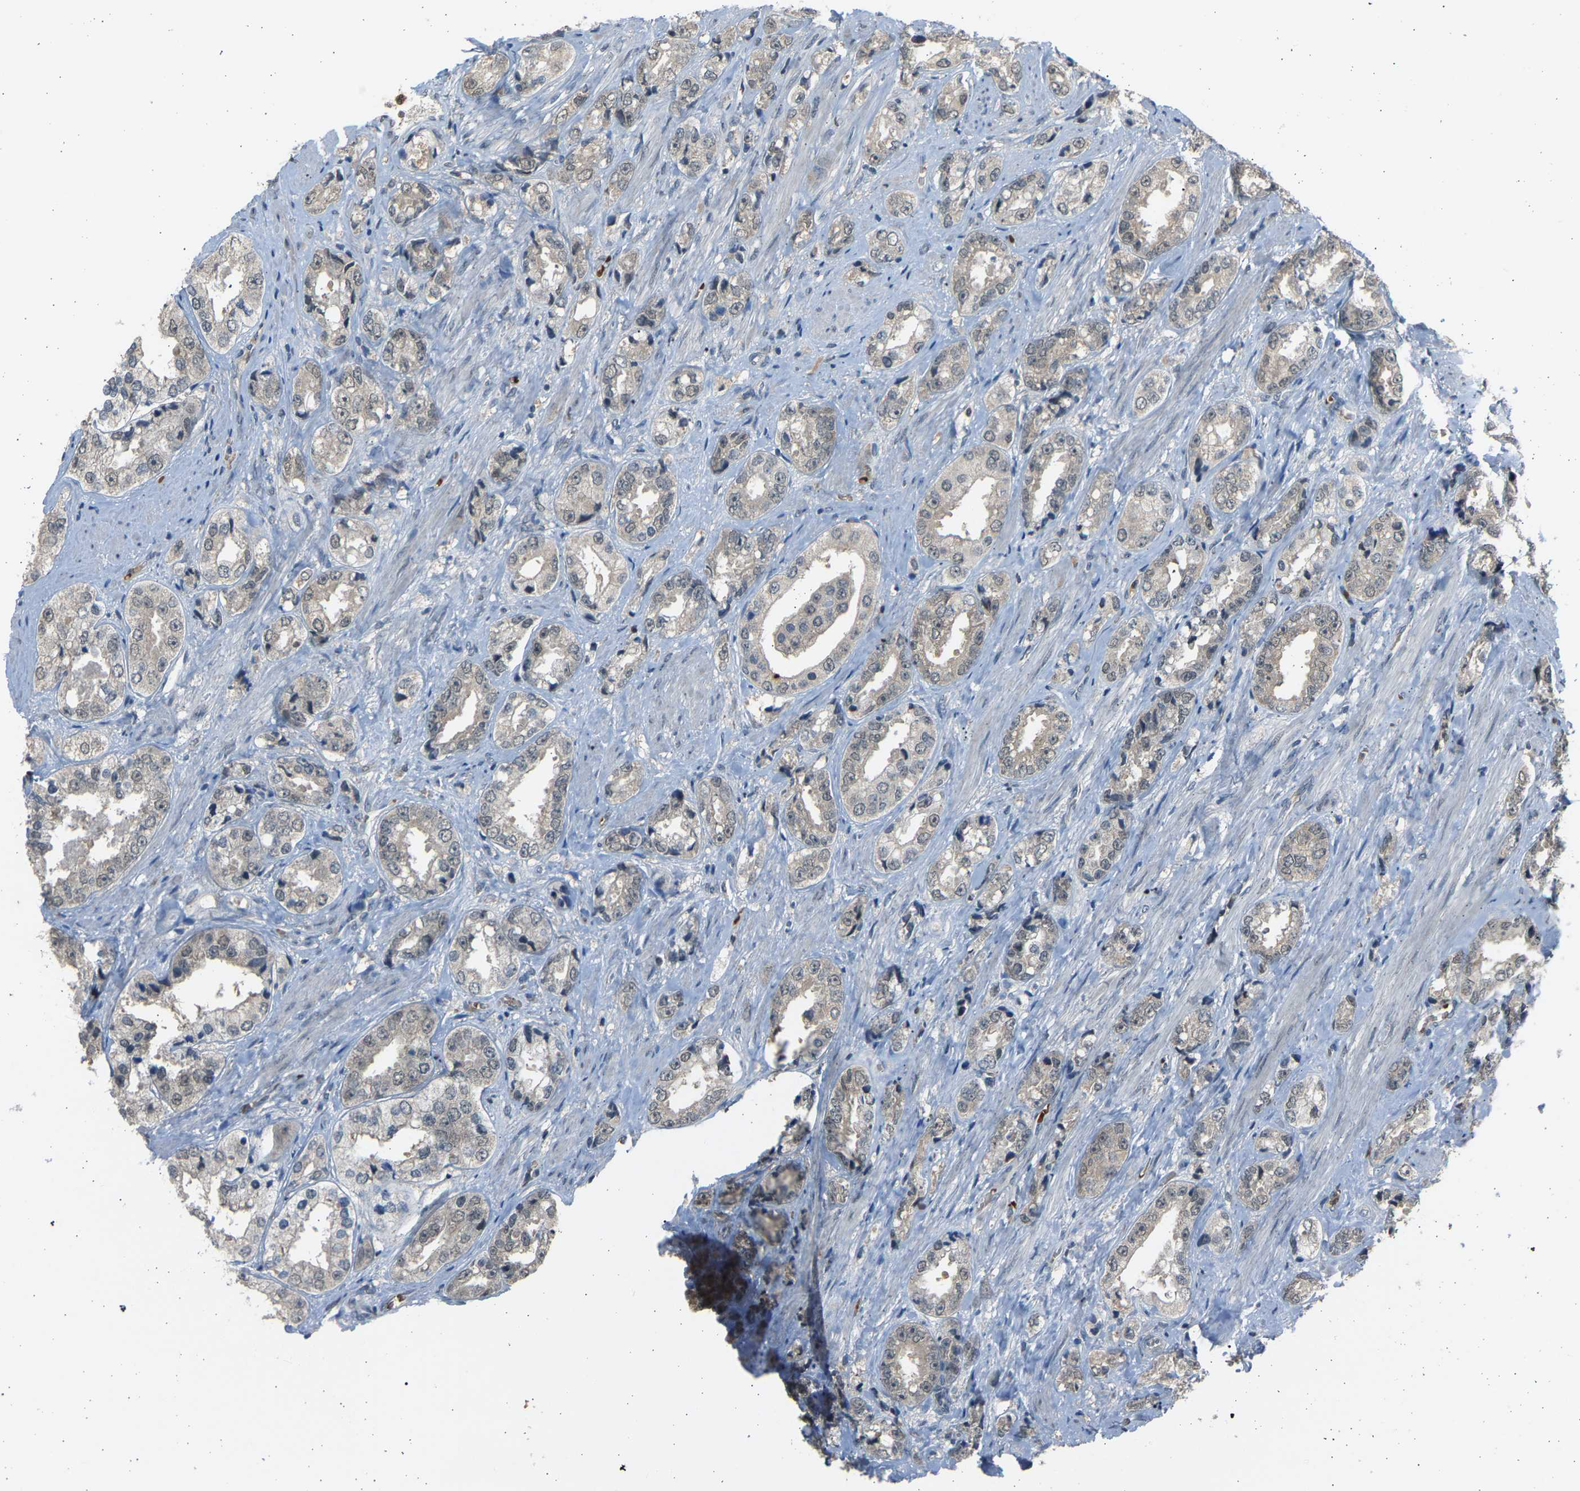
{"staining": {"intensity": "negative", "quantity": "none", "location": "none"}, "tissue": "prostate cancer", "cell_type": "Tumor cells", "image_type": "cancer", "snomed": [{"axis": "morphology", "description": "Adenocarcinoma, High grade"}, {"axis": "topography", "description": "Prostate"}], "caption": "This micrograph is of prostate high-grade adenocarcinoma stained with immunohistochemistry to label a protein in brown with the nuclei are counter-stained blue. There is no staining in tumor cells.", "gene": "BIRC2", "patient": {"sex": "male", "age": 61}}